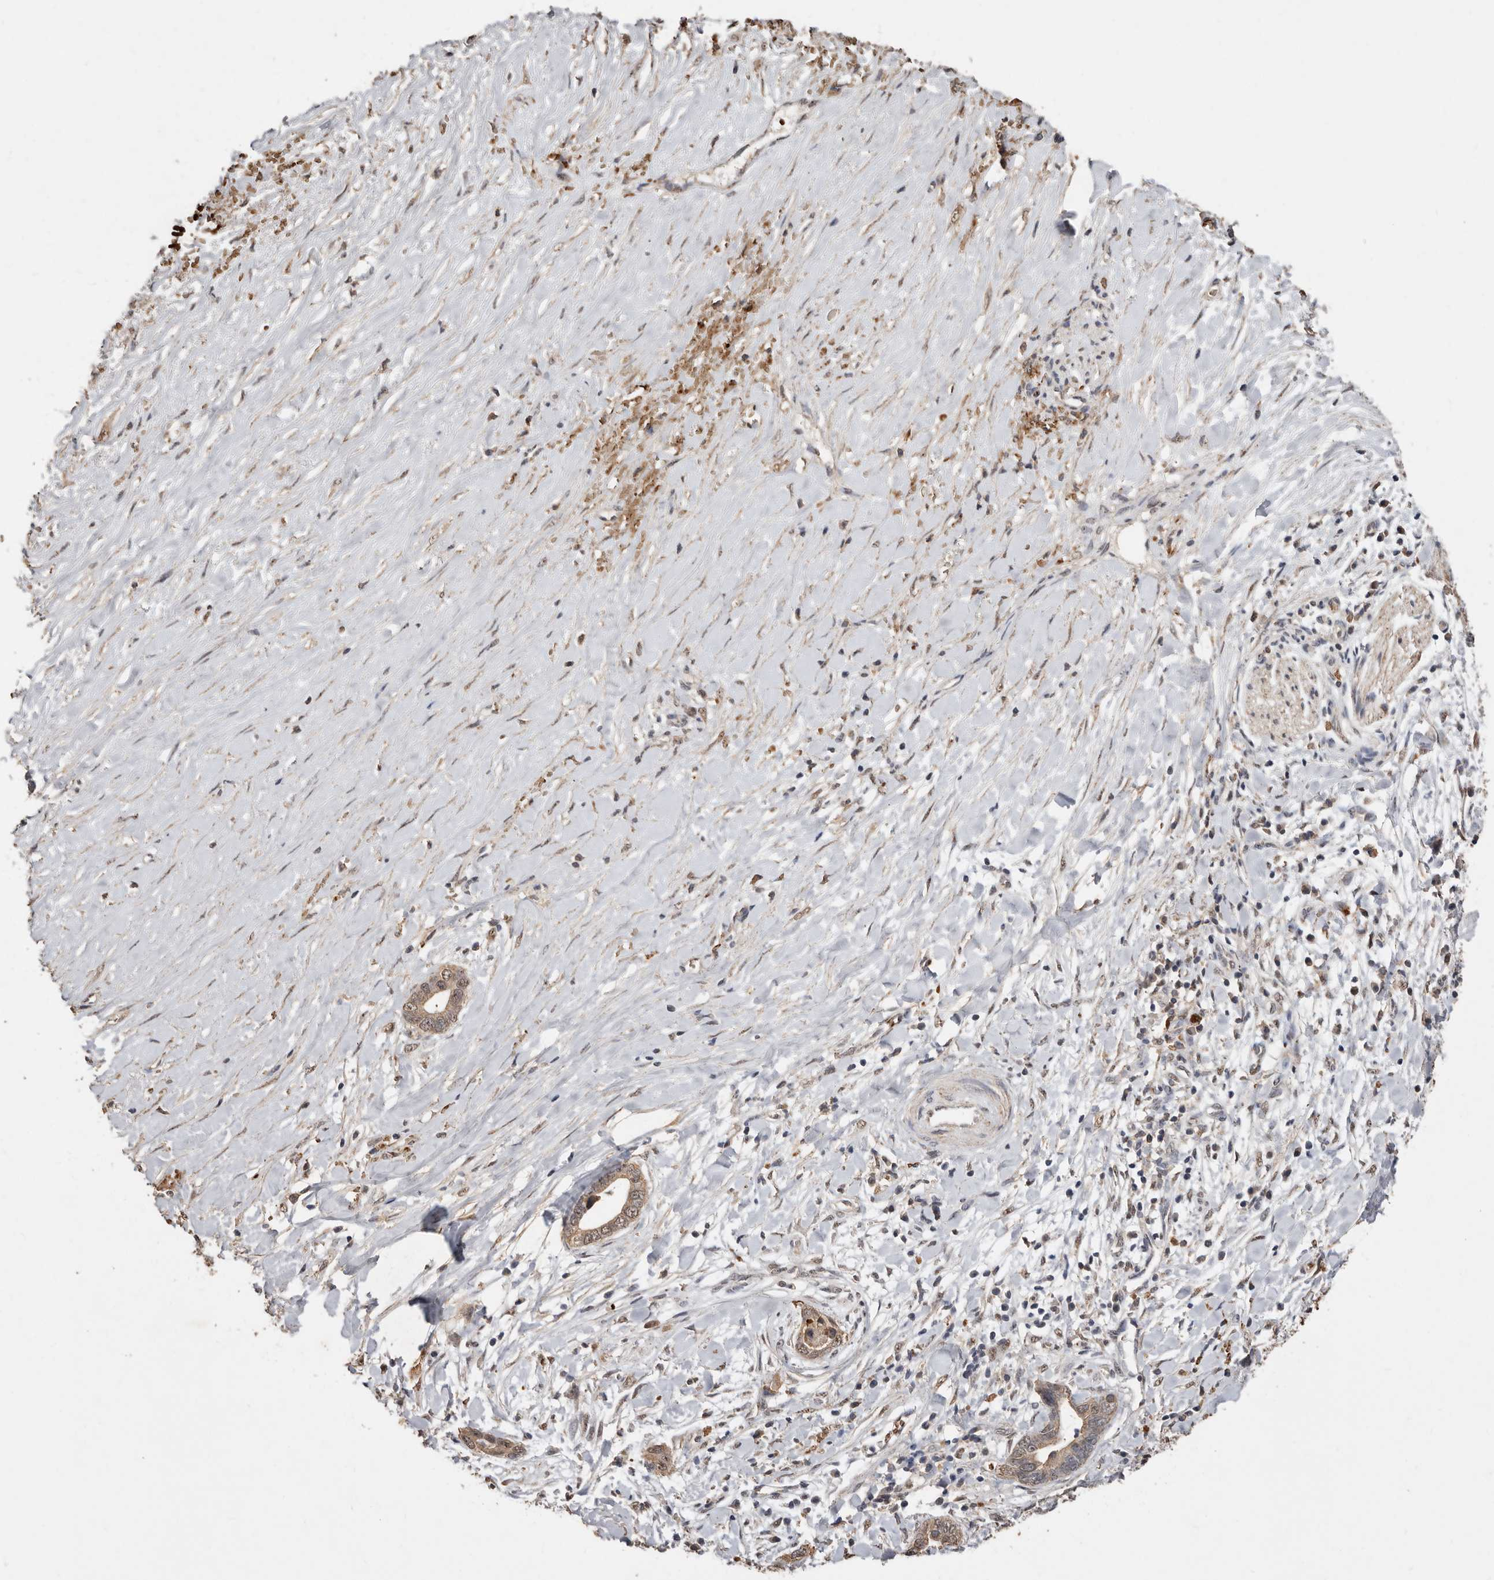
{"staining": {"intensity": "moderate", "quantity": ">75%", "location": "cytoplasmic/membranous"}, "tissue": "liver cancer", "cell_type": "Tumor cells", "image_type": "cancer", "snomed": [{"axis": "morphology", "description": "Cholangiocarcinoma"}, {"axis": "topography", "description": "Liver"}], "caption": "IHC micrograph of neoplastic tissue: liver cholangiocarcinoma stained using immunohistochemistry shows medium levels of moderate protein expression localized specifically in the cytoplasmic/membranous of tumor cells, appearing as a cytoplasmic/membranous brown color.", "gene": "GRAMD2A", "patient": {"sex": "female", "age": 79}}